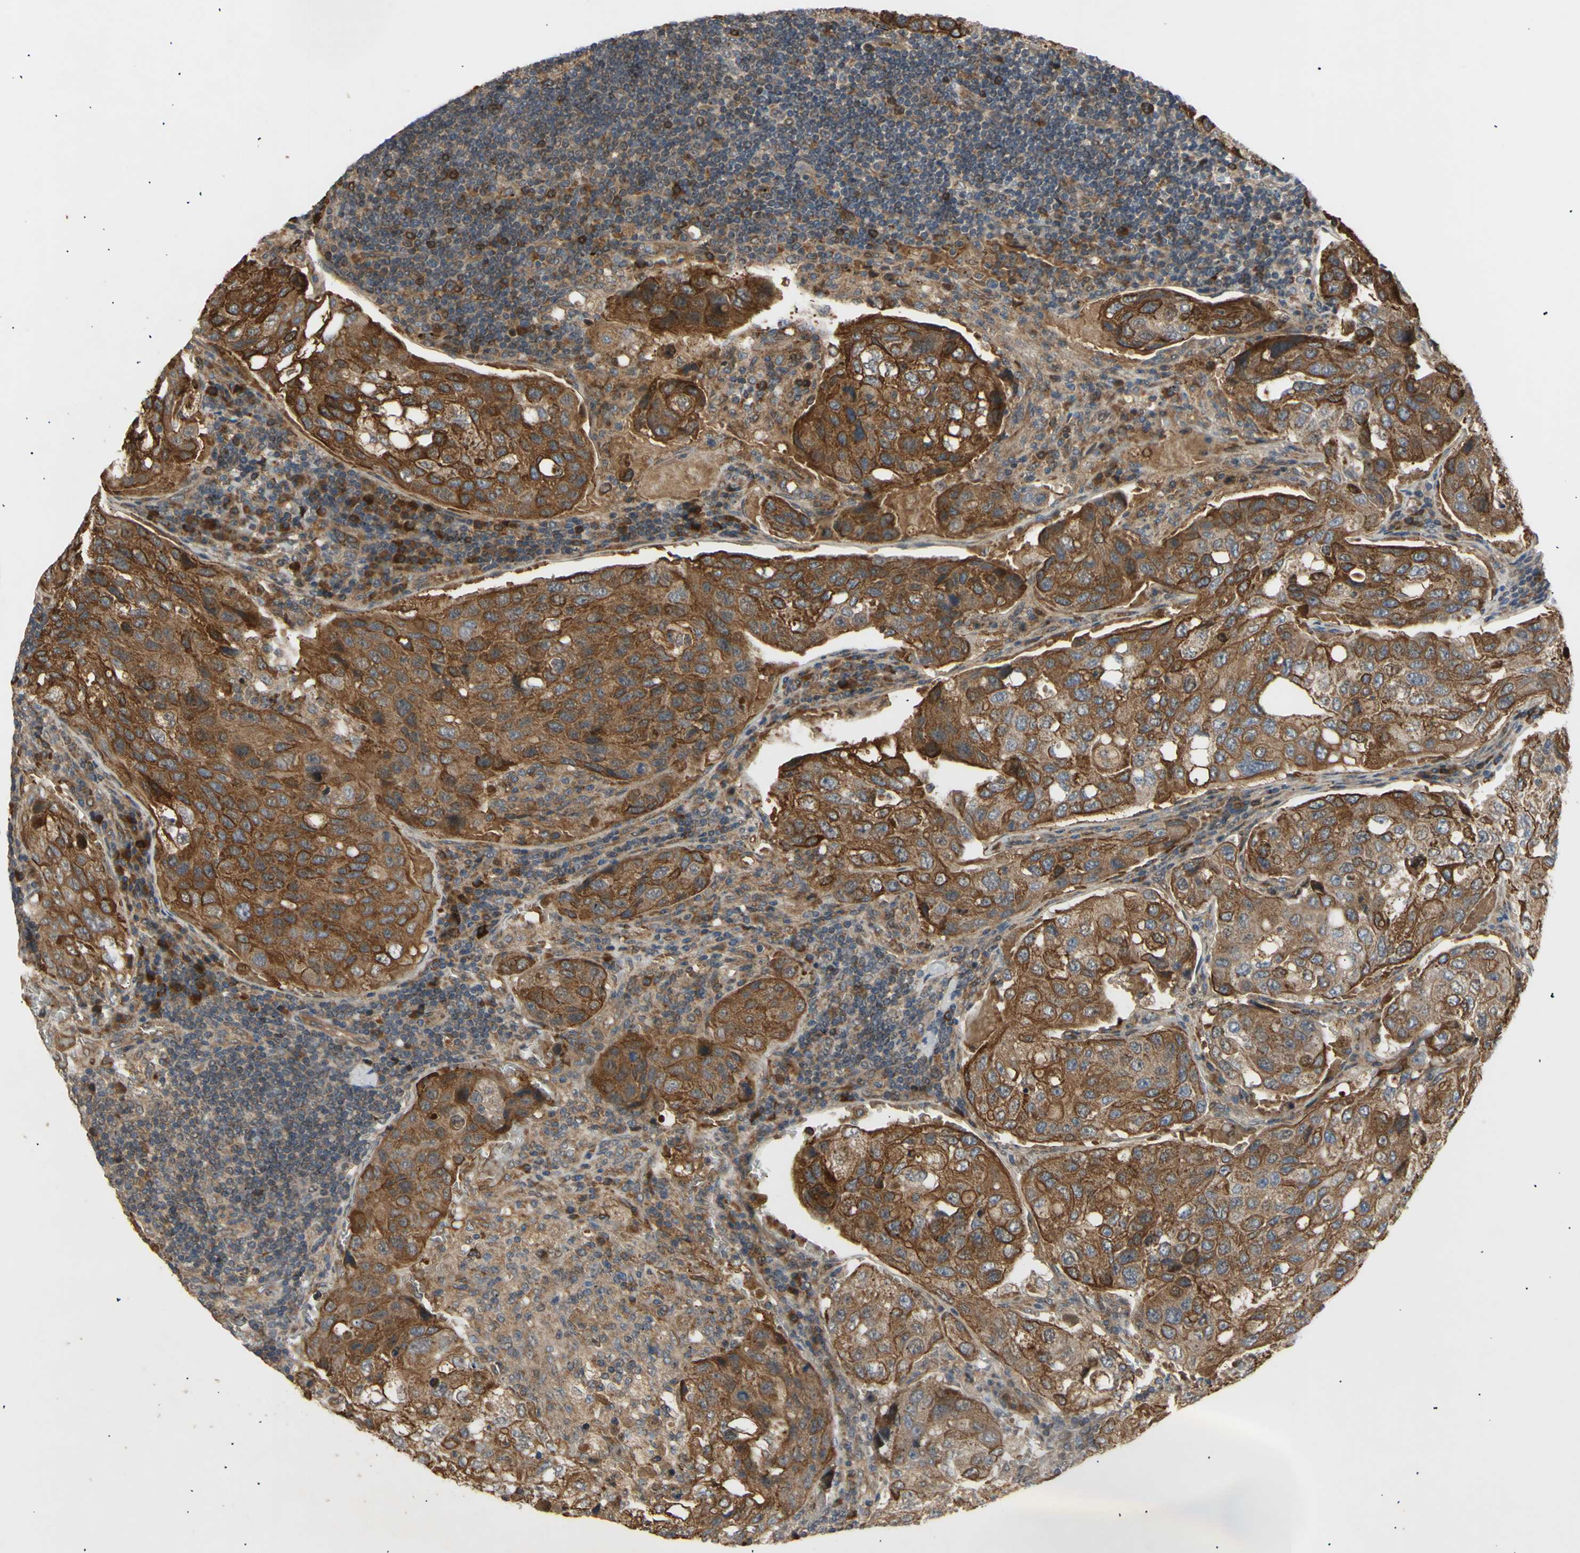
{"staining": {"intensity": "moderate", "quantity": ">75%", "location": "cytoplasmic/membranous"}, "tissue": "urothelial cancer", "cell_type": "Tumor cells", "image_type": "cancer", "snomed": [{"axis": "morphology", "description": "Urothelial carcinoma, High grade"}, {"axis": "topography", "description": "Lymph node"}, {"axis": "topography", "description": "Urinary bladder"}], "caption": "Immunohistochemistry (IHC) histopathology image of neoplastic tissue: human urothelial cancer stained using IHC exhibits medium levels of moderate protein expression localized specifically in the cytoplasmic/membranous of tumor cells, appearing as a cytoplasmic/membranous brown color.", "gene": "PKN1", "patient": {"sex": "male", "age": 51}}